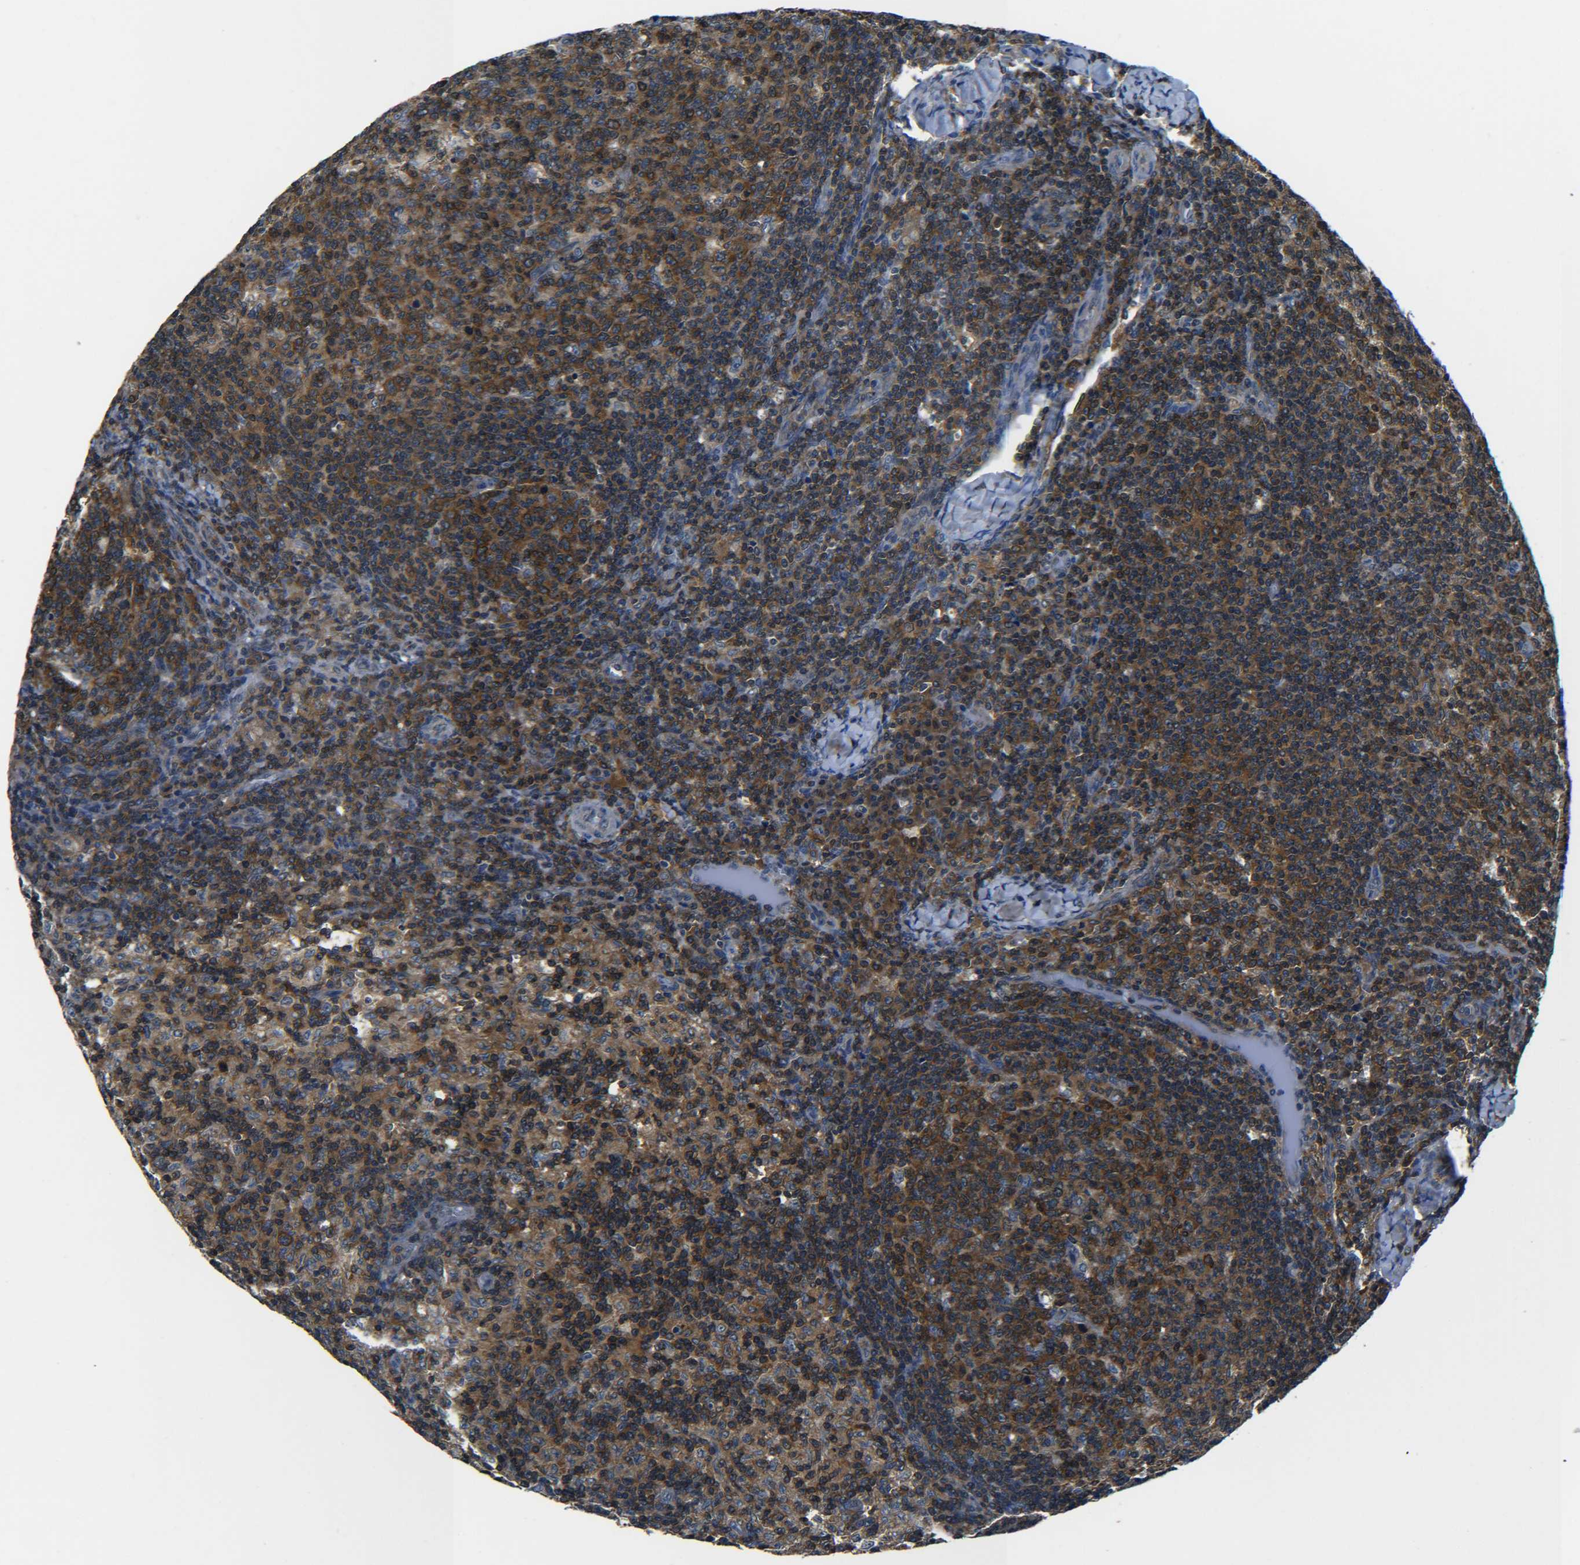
{"staining": {"intensity": "strong", "quantity": "25%-75%", "location": "cytoplasmic/membranous"}, "tissue": "lymph node", "cell_type": "Germinal center cells", "image_type": "normal", "snomed": [{"axis": "morphology", "description": "Normal tissue, NOS"}, {"axis": "morphology", "description": "Inflammation, NOS"}, {"axis": "topography", "description": "Lymph node"}], "caption": "Immunohistochemistry (IHC) photomicrograph of normal lymph node: human lymph node stained using immunohistochemistry reveals high levels of strong protein expression localized specifically in the cytoplasmic/membranous of germinal center cells, appearing as a cytoplasmic/membranous brown color.", "gene": "PREB", "patient": {"sex": "male", "age": 55}}